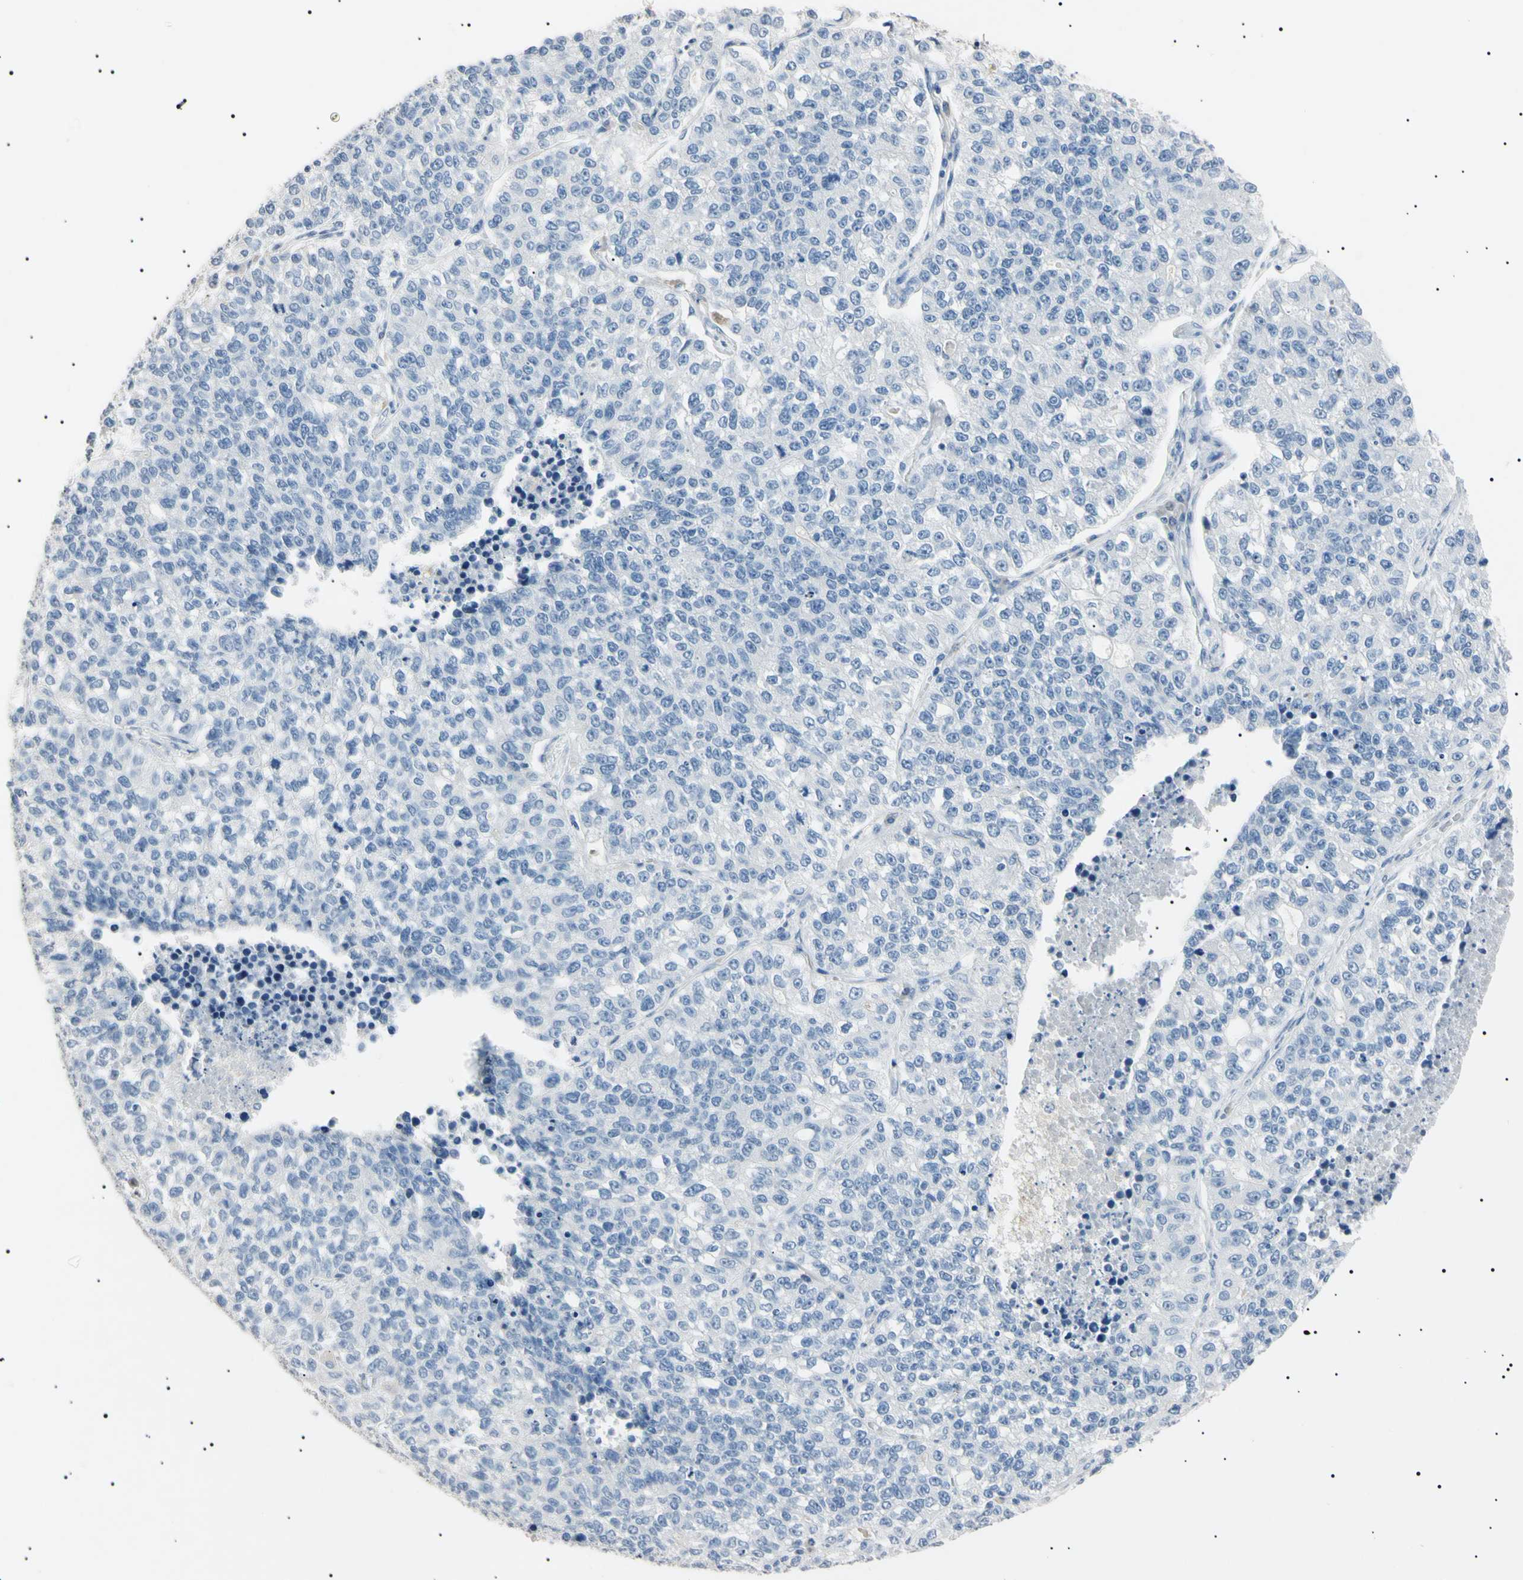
{"staining": {"intensity": "negative", "quantity": "none", "location": "none"}, "tissue": "lung cancer", "cell_type": "Tumor cells", "image_type": "cancer", "snomed": [{"axis": "morphology", "description": "Adenocarcinoma, NOS"}, {"axis": "topography", "description": "Lung"}], "caption": "IHC image of neoplastic tissue: human lung cancer stained with DAB exhibits no significant protein expression in tumor cells. (Brightfield microscopy of DAB IHC at high magnification).", "gene": "CGB3", "patient": {"sex": "male", "age": 49}}